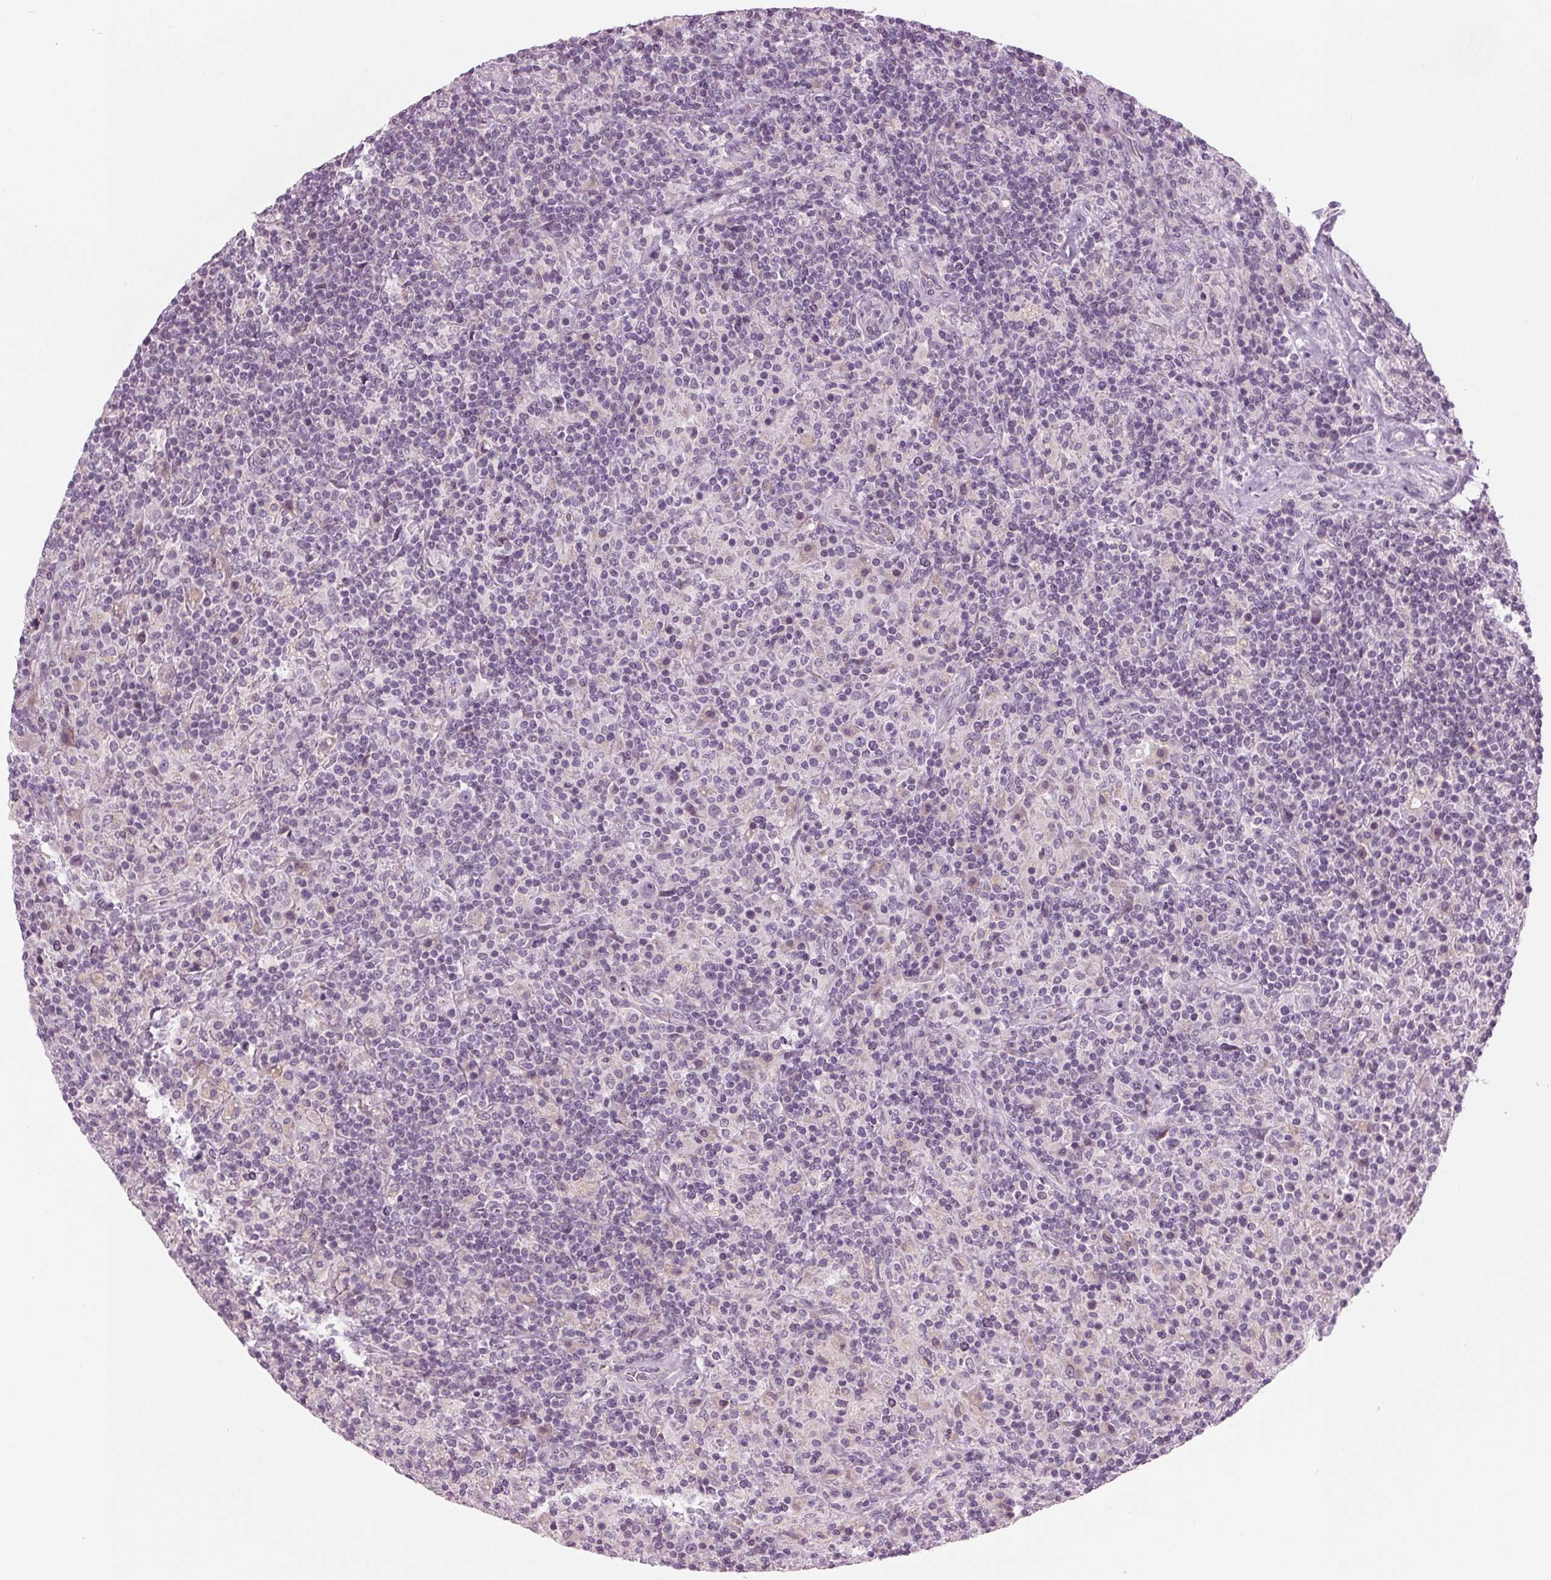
{"staining": {"intensity": "negative", "quantity": "none", "location": "none"}, "tissue": "lymphoma", "cell_type": "Tumor cells", "image_type": "cancer", "snomed": [{"axis": "morphology", "description": "Hodgkin's disease, NOS"}, {"axis": "topography", "description": "Lymph node"}], "caption": "There is no significant staining in tumor cells of lymphoma.", "gene": "PRAP1", "patient": {"sex": "male", "age": 70}}